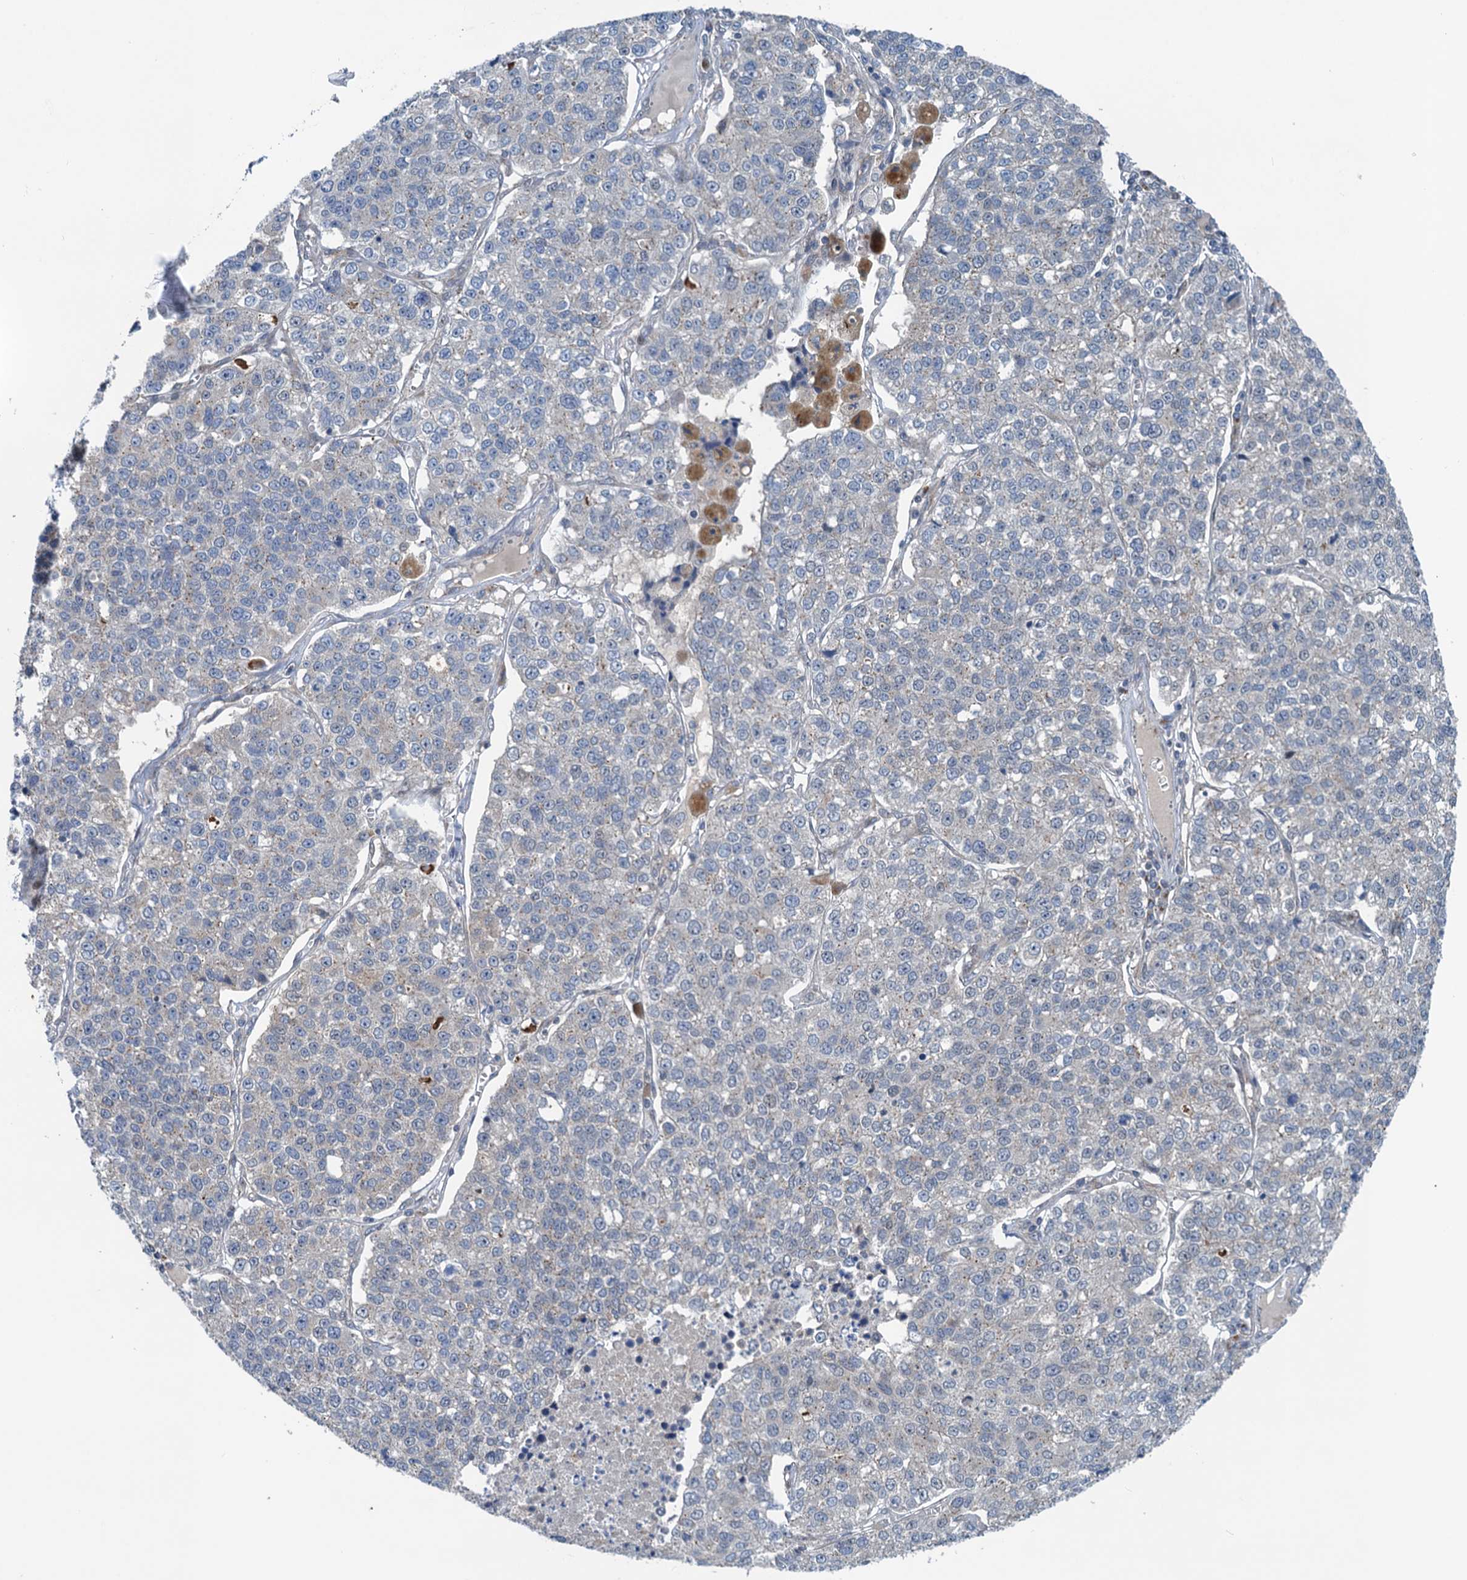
{"staining": {"intensity": "negative", "quantity": "none", "location": "none"}, "tissue": "lung cancer", "cell_type": "Tumor cells", "image_type": "cancer", "snomed": [{"axis": "morphology", "description": "Adenocarcinoma, NOS"}, {"axis": "topography", "description": "Lung"}], "caption": "Tumor cells show no significant positivity in lung adenocarcinoma.", "gene": "DYNC2I2", "patient": {"sex": "male", "age": 49}}